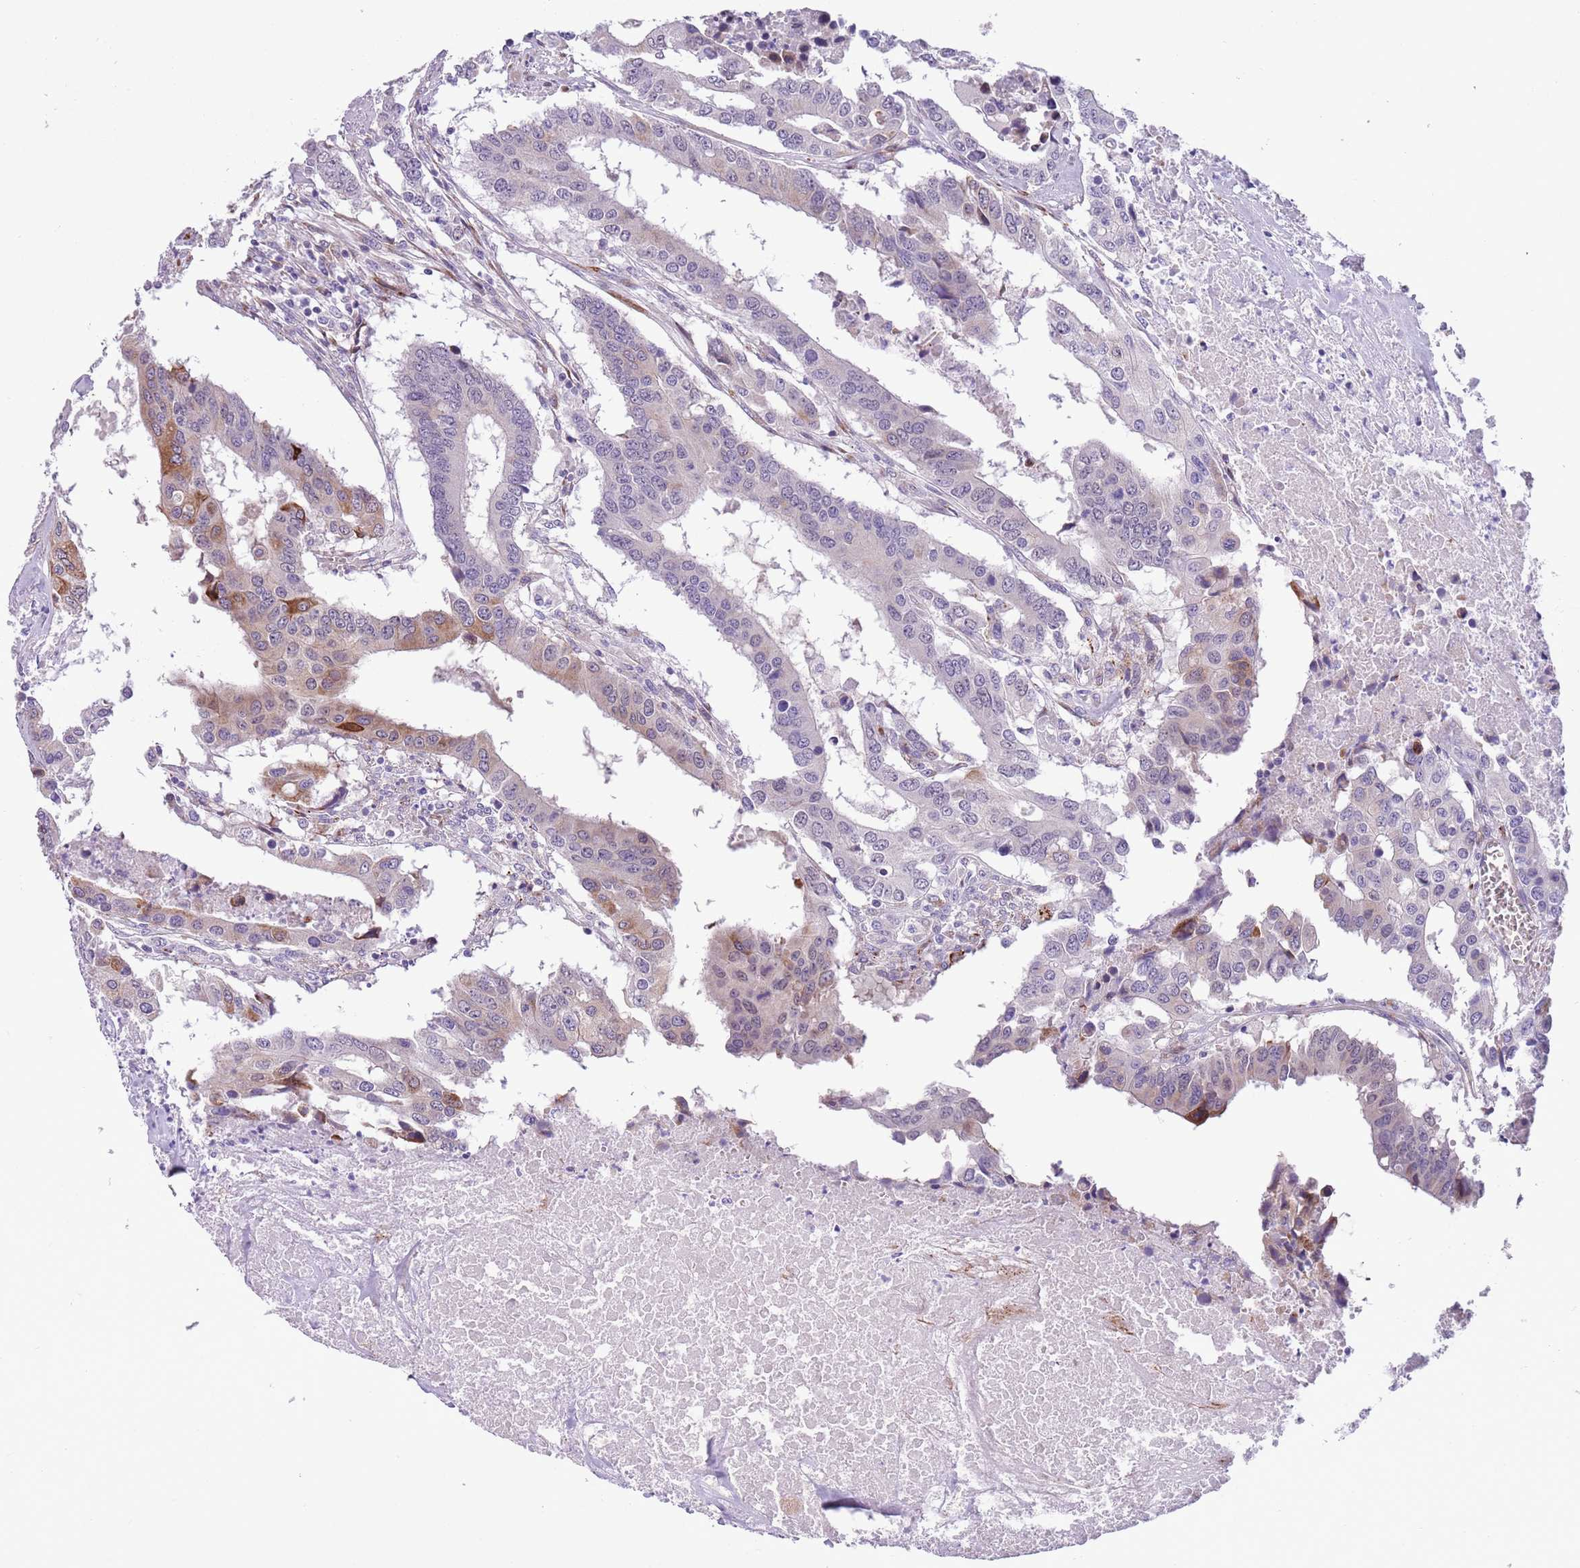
{"staining": {"intensity": "moderate", "quantity": "<25%", "location": "cytoplasmic/membranous"}, "tissue": "colorectal cancer", "cell_type": "Tumor cells", "image_type": "cancer", "snomed": [{"axis": "morphology", "description": "Adenocarcinoma, NOS"}, {"axis": "topography", "description": "Colon"}], "caption": "DAB immunohistochemical staining of colorectal cancer (adenocarcinoma) shows moderate cytoplasmic/membranous protein staining in about <25% of tumor cells. Using DAB (3,3'-diaminobenzidine) (brown) and hematoxylin (blue) stains, captured at high magnification using brightfield microscopy.", "gene": "MRPL32", "patient": {"sex": "male", "age": 77}}